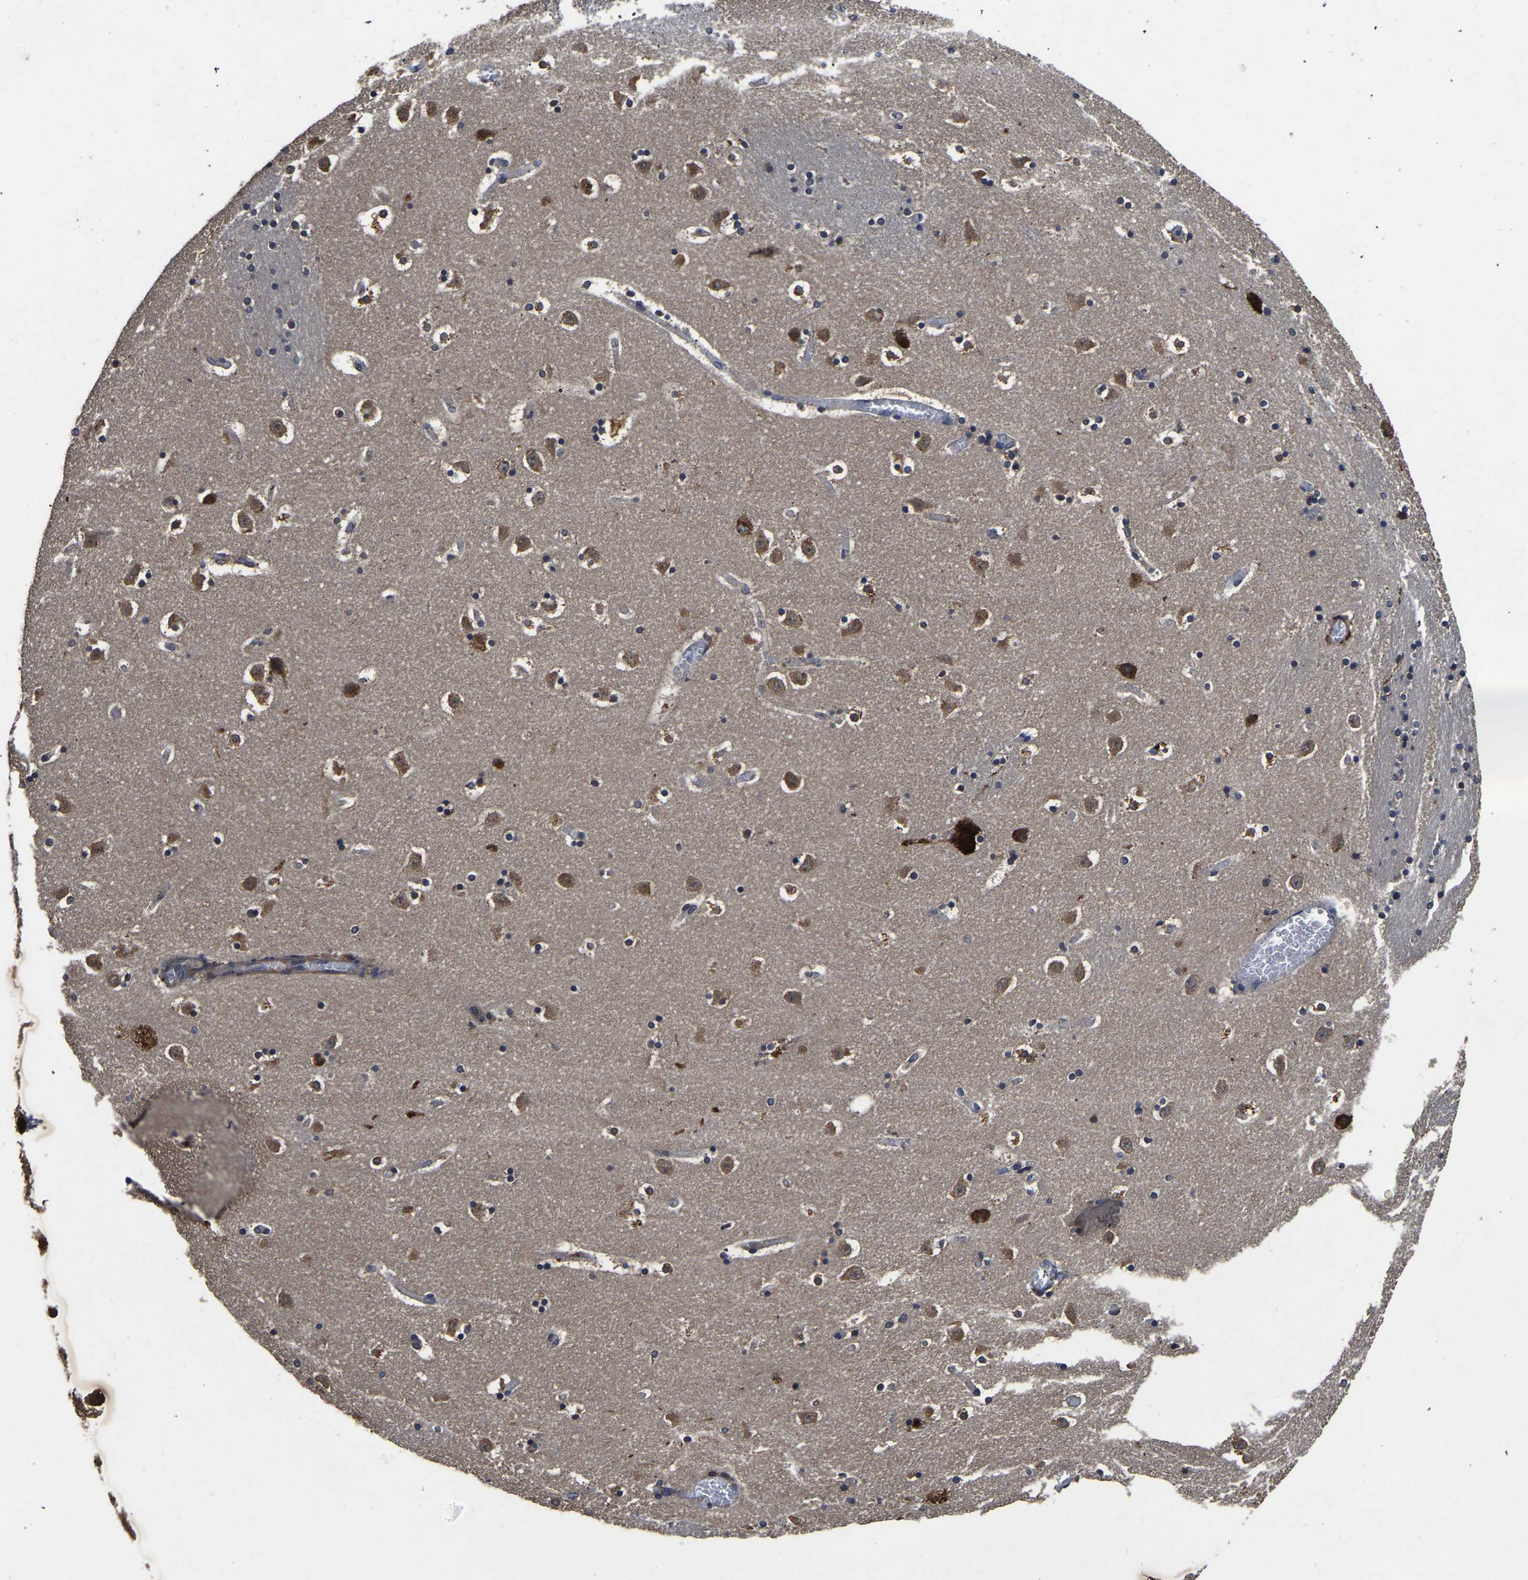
{"staining": {"intensity": "strong", "quantity": "<25%", "location": "cytoplasmic/membranous"}, "tissue": "caudate", "cell_type": "Glial cells", "image_type": "normal", "snomed": [{"axis": "morphology", "description": "Normal tissue, NOS"}, {"axis": "topography", "description": "Lateral ventricle wall"}], "caption": "Protein staining shows strong cytoplasmic/membranous expression in about <25% of glial cells in unremarkable caudate. (DAB IHC with brightfield microscopy, high magnification).", "gene": "CRYZL1", "patient": {"sex": "male", "age": 45}}